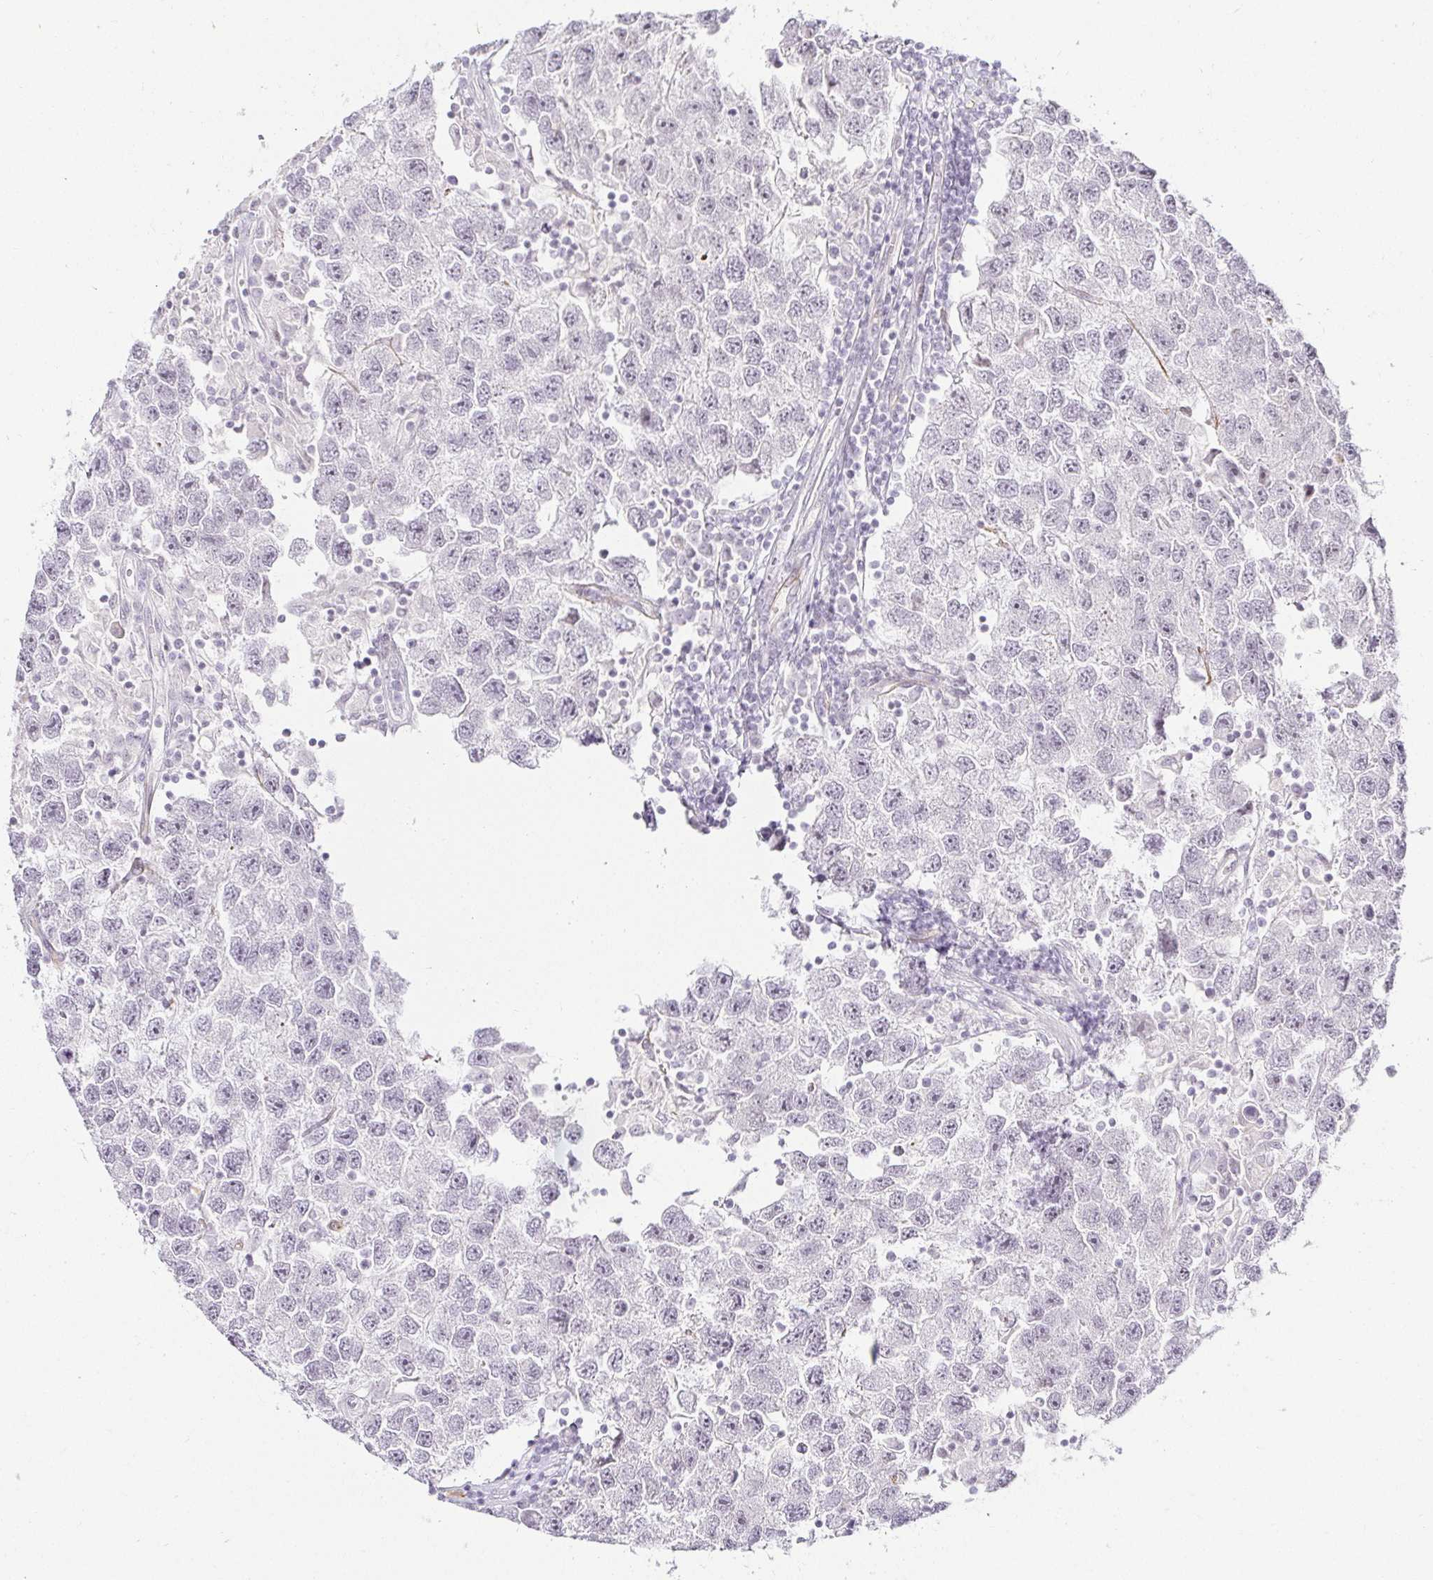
{"staining": {"intensity": "negative", "quantity": "none", "location": "none"}, "tissue": "testis cancer", "cell_type": "Tumor cells", "image_type": "cancer", "snomed": [{"axis": "morphology", "description": "Seminoma, NOS"}, {"axis": "topography", "description": "Testis"}], "caption": "Immunohistochemical staining of human testis cancer (seminoma) demonstrates no significant expression in tumor cells. The staining was performed using DAB to visualize the protein expression in brown, while the nuclei were stained in blue with hematoxylin (Magnification: 20x).", "gene": "ACAN", "patient": {"sex": "male", "age": 26}}